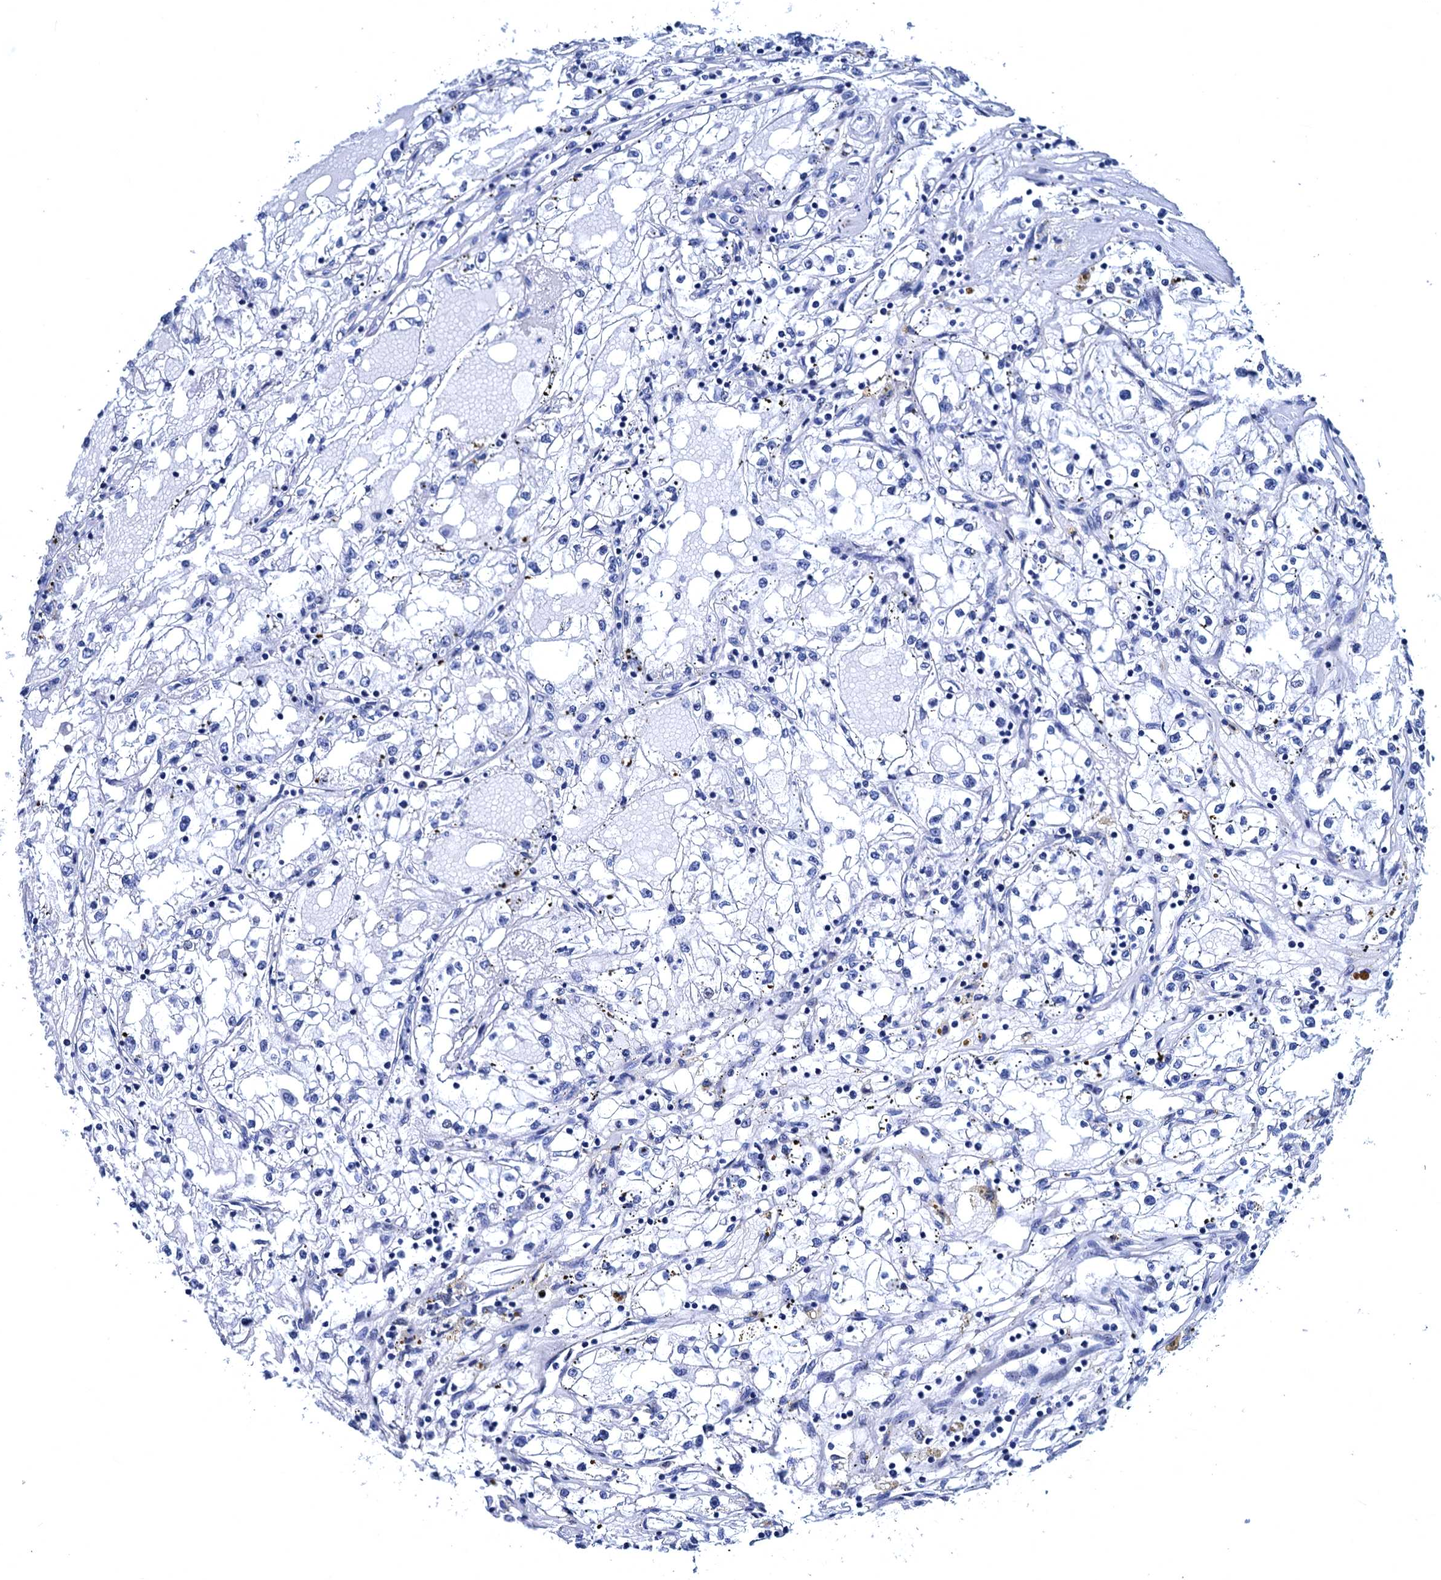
{"staining": {"intensity": "negative", "quantity": "none", "location": "none"}, "tissue": "renal cancer", "cell_type": "Tumor cells", "image_type": "cancer", "snomed": [{"axis": "morphology", "description": "Adenocarcinoma, NOS"}, {"axis": "topography", "description": "Kidney"}], "caption": "Immunohistochemical staining of human renal adenocarcinoma reveals no significant staining in tumor cells. The staining was performed using DAB to visualize the protein expression in brown, while the nuclei were stained in blue with hematoxylin (Magnification: 20x).", "gene": "MYBPC3", "patient": {"sex": "male", "age": 56}}